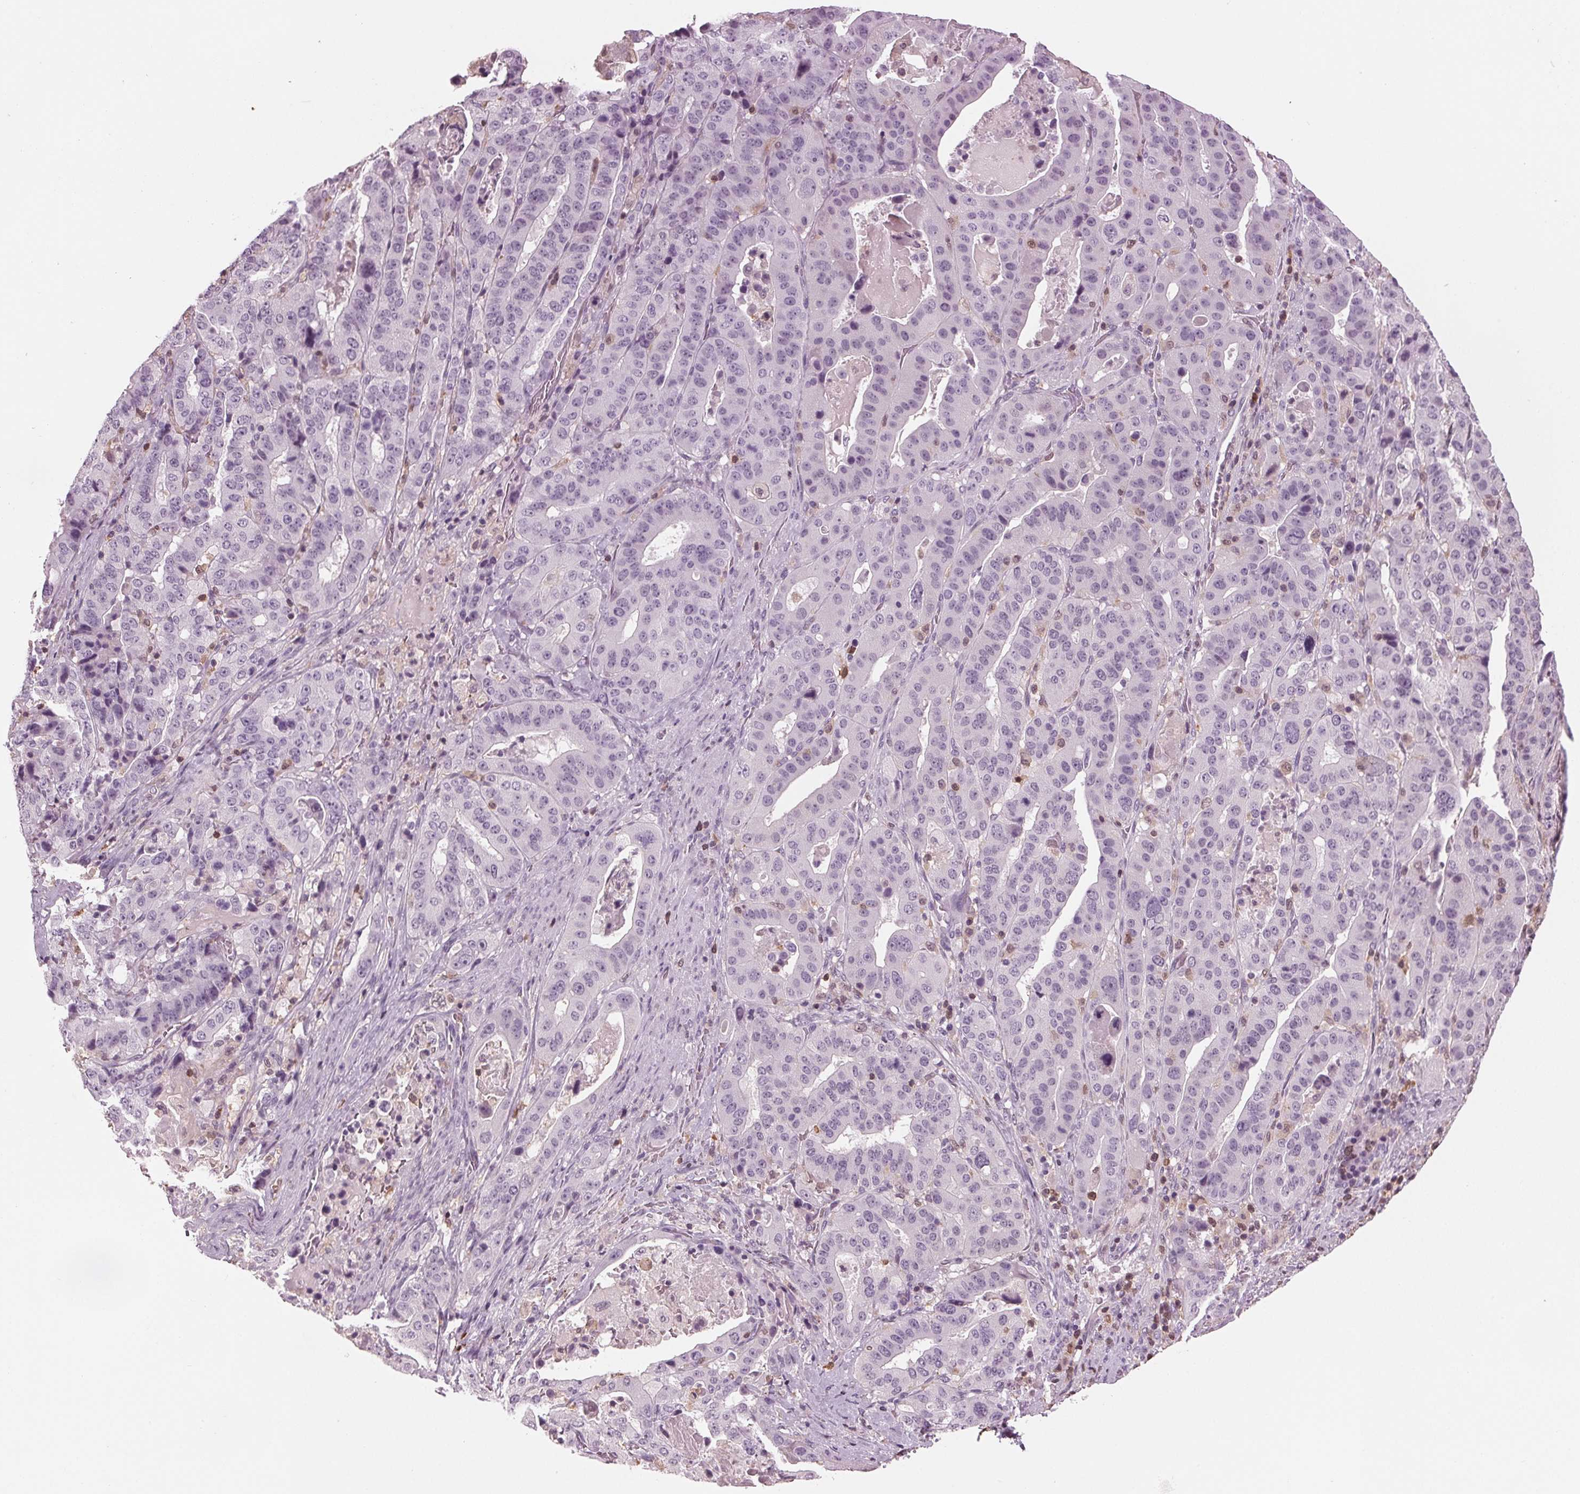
{"staining": {"intensity": "negative", "quantity": "none", "location": "none"}, "tissue": "stomach cancer", "cell_type": "Tumor cells", "image_type": "cancer", "snomed": [{"axis": "morphology", "description": "Adenocarcinoma, NOS"}, {"axis": "topography", "description": "Stomach"}], "caption": "IHC histopathology image of neoplastic tissue: human stomach cancer (adenocarcinoma) stained with DAB shows no significant protein positivity in tumor cells.", "gene": "BTLA", "patient": {"sex": "male", "age": 48}}